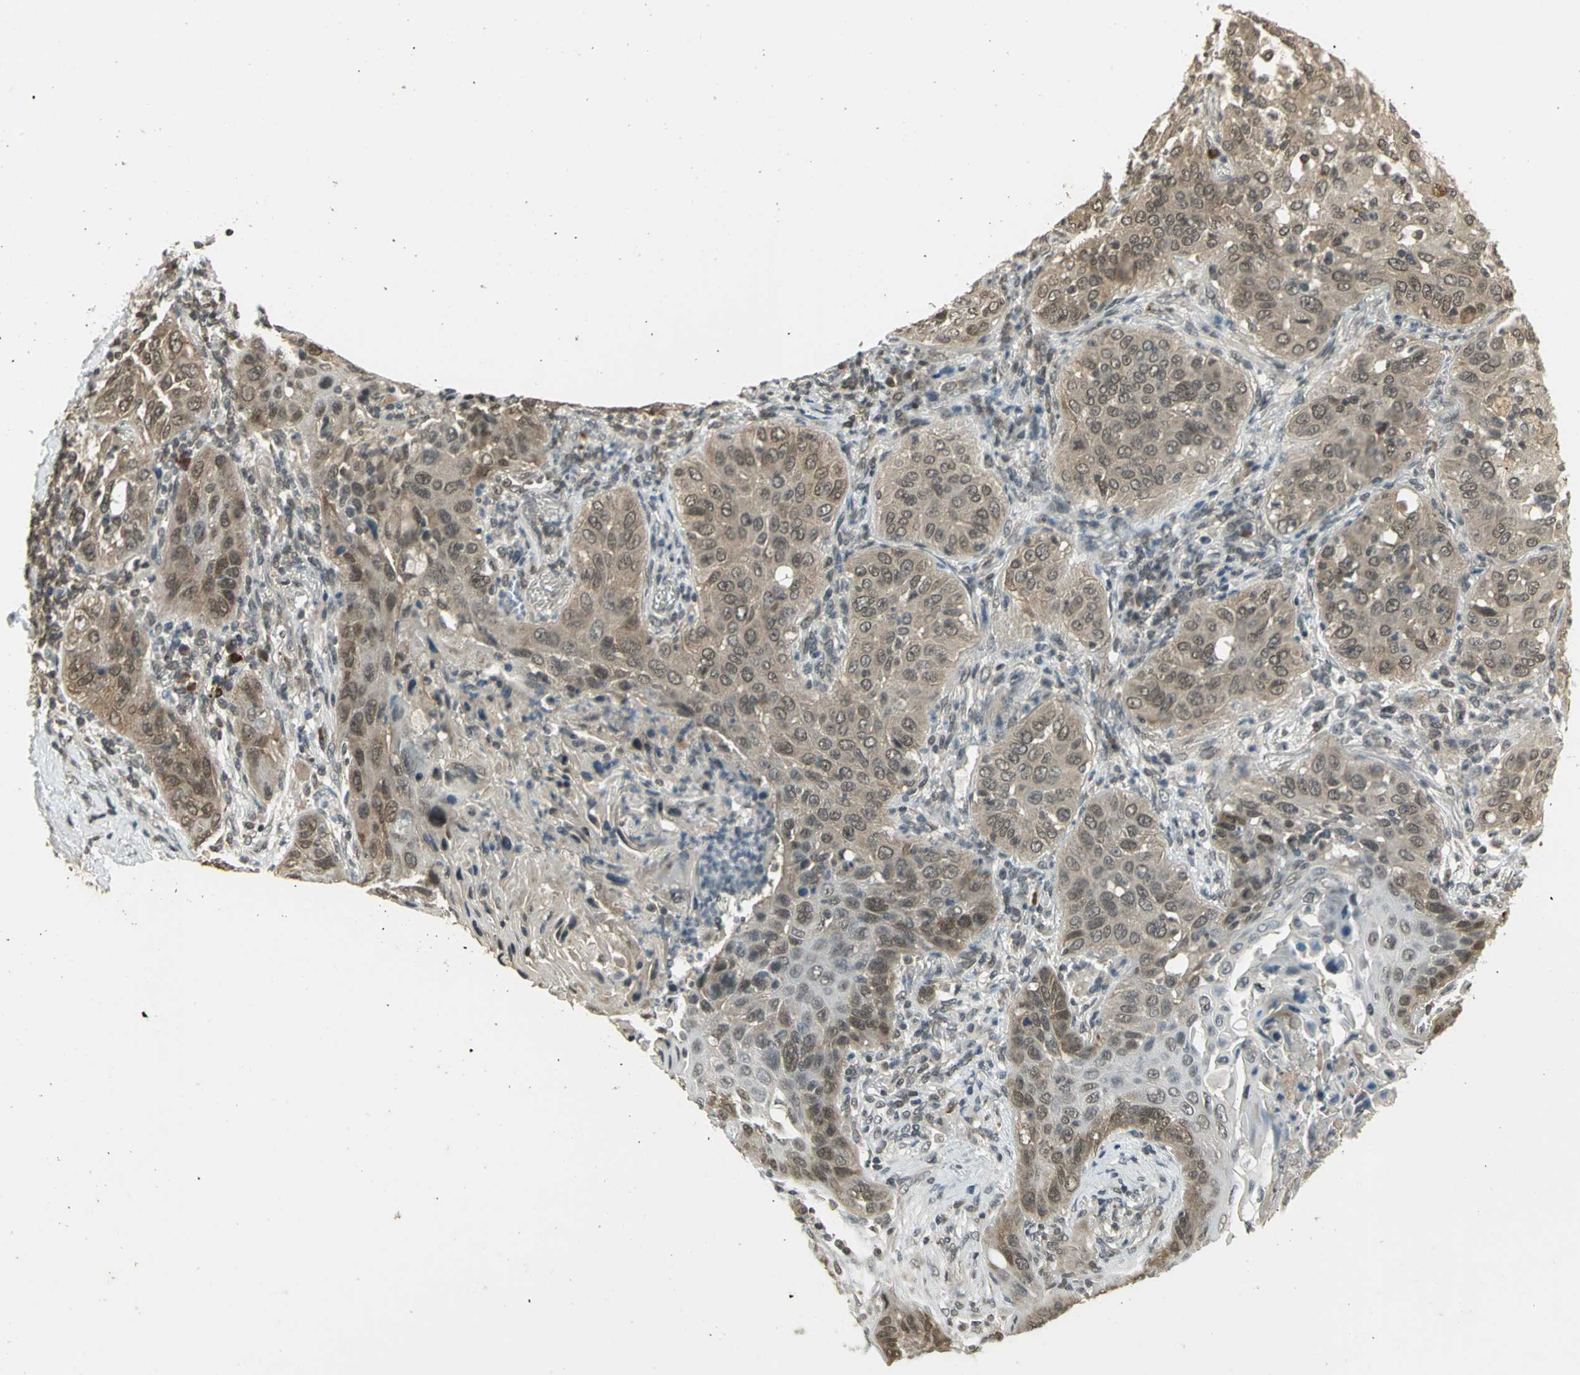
{"staining": {"intensity": "moderate", "quantity": ">75%", "location": "cytoplasmic/membranous"}, "tissue": "lung cancer", "cell_type": "Tumor cells", "image_type": "cancer", "snomed": [{"axis": "morphology", "description": "Squamous cell carcinoma, NOS"}, {"axis": "topography", "description": "Lung"}], "caption": "High-power microscopy captured an immunohistochemistry micrograph of squamous cell carcinoma (lung), revealing moderate cytoplasmic/membranous positivity in about >75% of tumor cells. Nuclei are stained in blue.", "gene": "CDC34", "patient": {"sex": "female", "age": 67}}